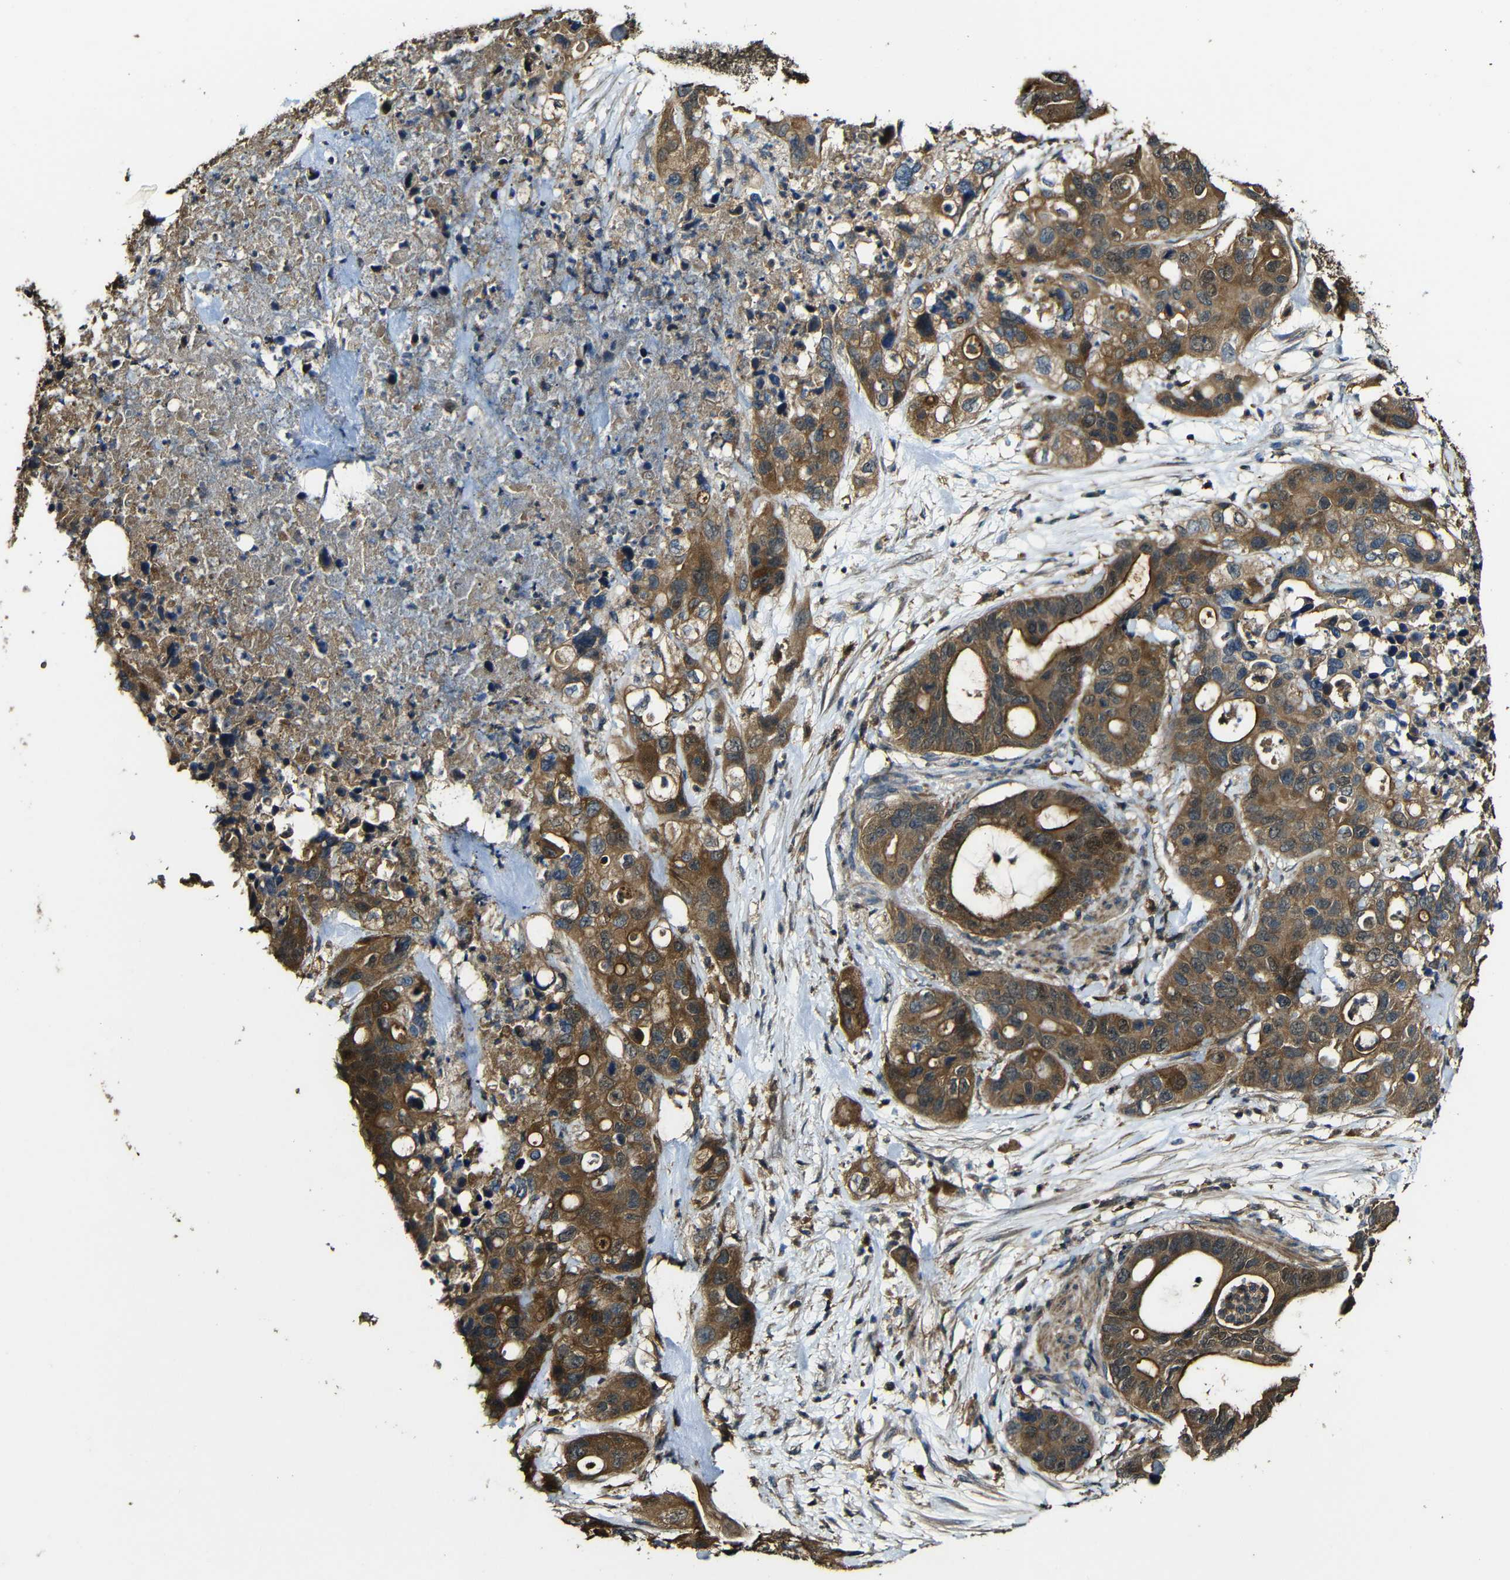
{"staining": {"intensity": "strong", "quantity": ">75%", "location": "cytoplasmic/membranous"}, "tissue": "pancreatic cancer", "cell_type": "Tumor cells", "image_type": "cancer", "snomed": [{"axis": "morphology", "description": "Adenocarcinoma, NOS"}, {"axis": "topography", "description": "Pancreas"}], "caption": "Protein staining shows strong cytoplasmic/membranous staining in approximately >75% of tumor cells in adenocarcinoma (pancreatic).", "gene": "CASP8", "patient": {"sex": "female", "age": 71}}